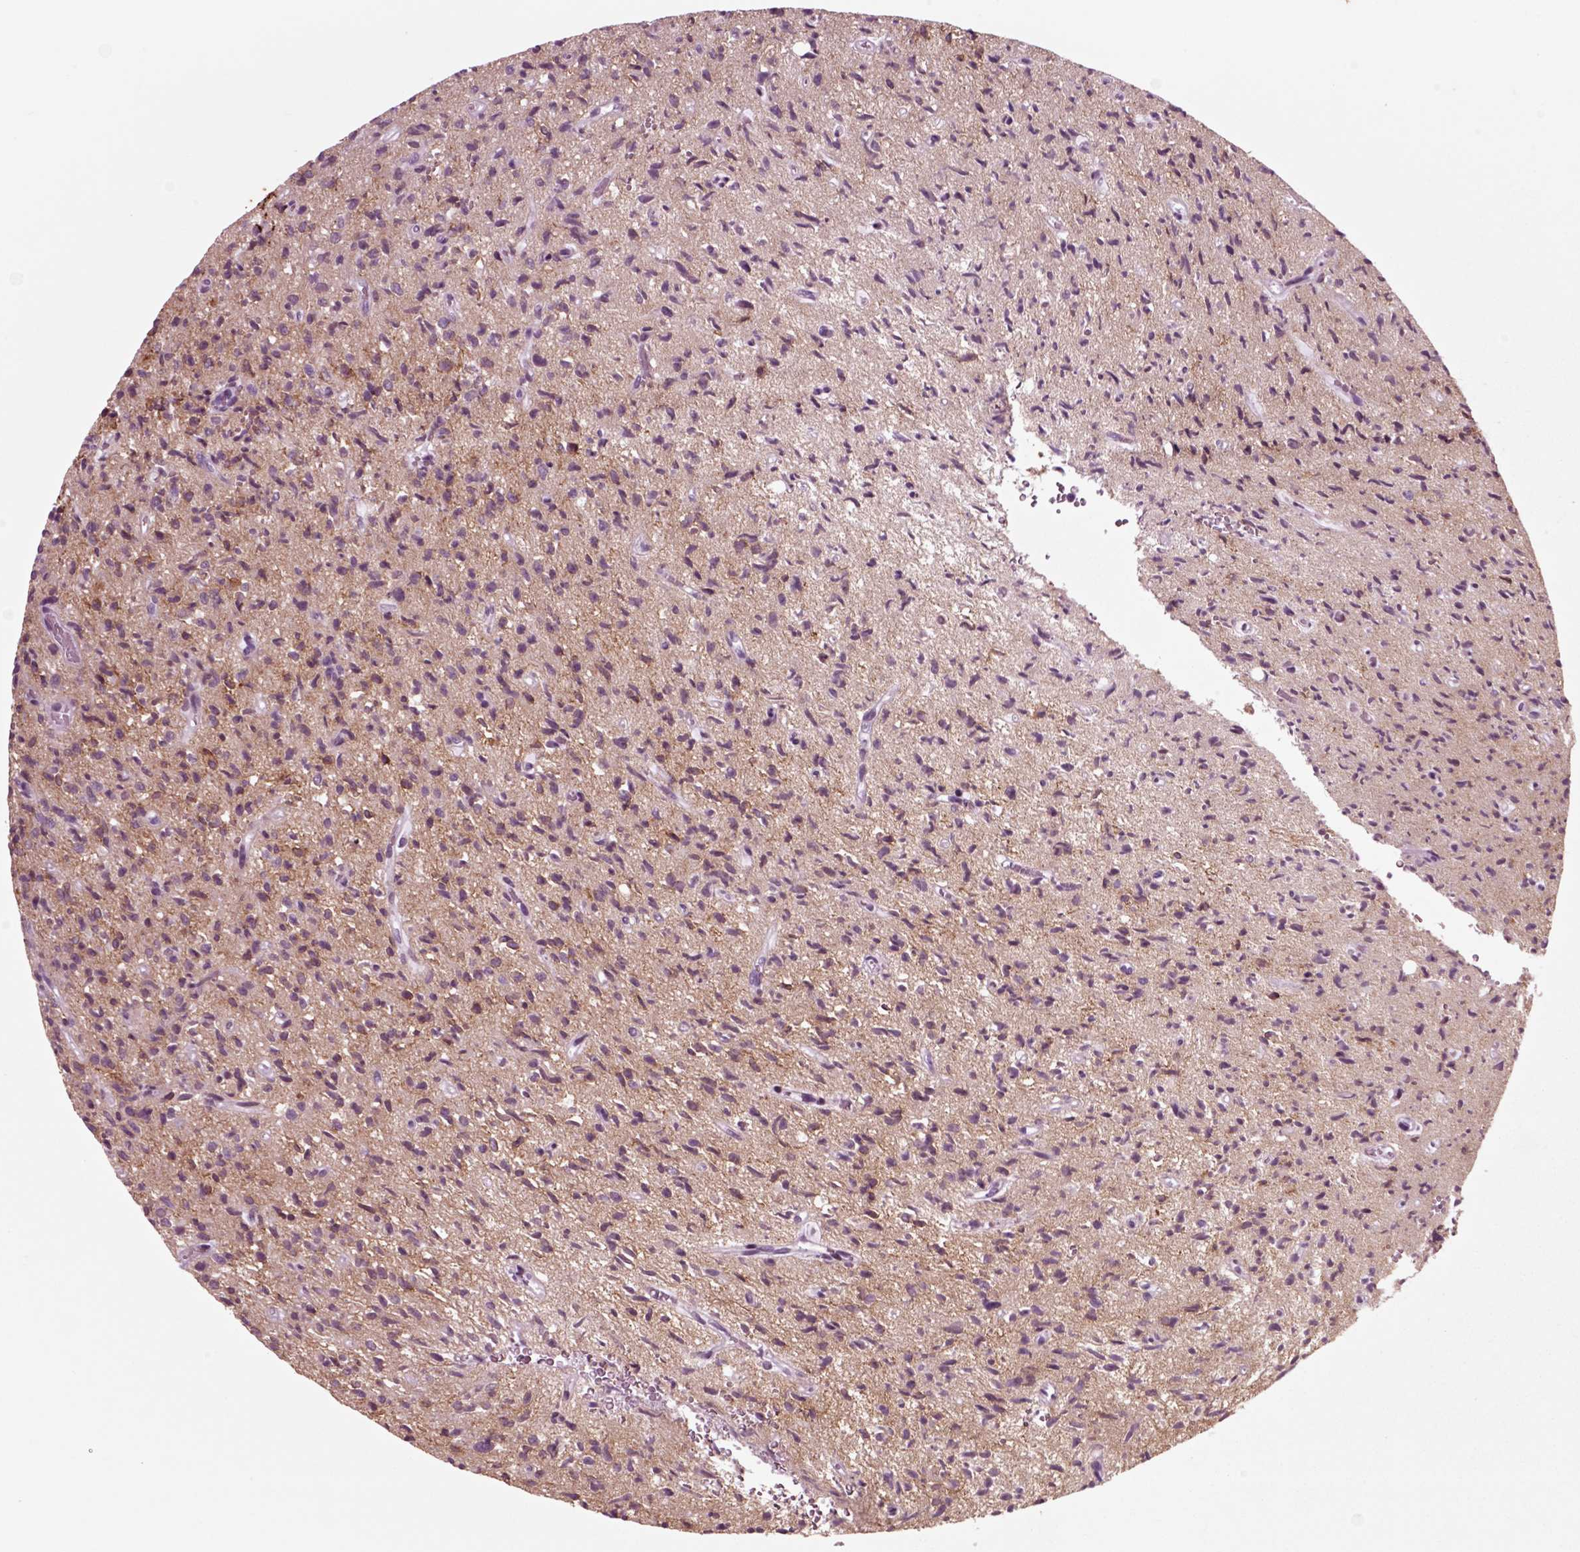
{"staining": {"intensity": "negative", "quantity": "none", "location": "none"}, "tissue": "glioma", "cell_type": "Tumor cells", "image_type": "cancer", "snomed": [{"axis": "morphology", "description": "Glioma, malignant, High grade"}, {"axis": "topography", "description": "Brain"}], "caption": "Tumor cells are negative for brown protein staining in glioma.", "gene": "CHGB", "patient": {"sex": "male", "age": 64}}